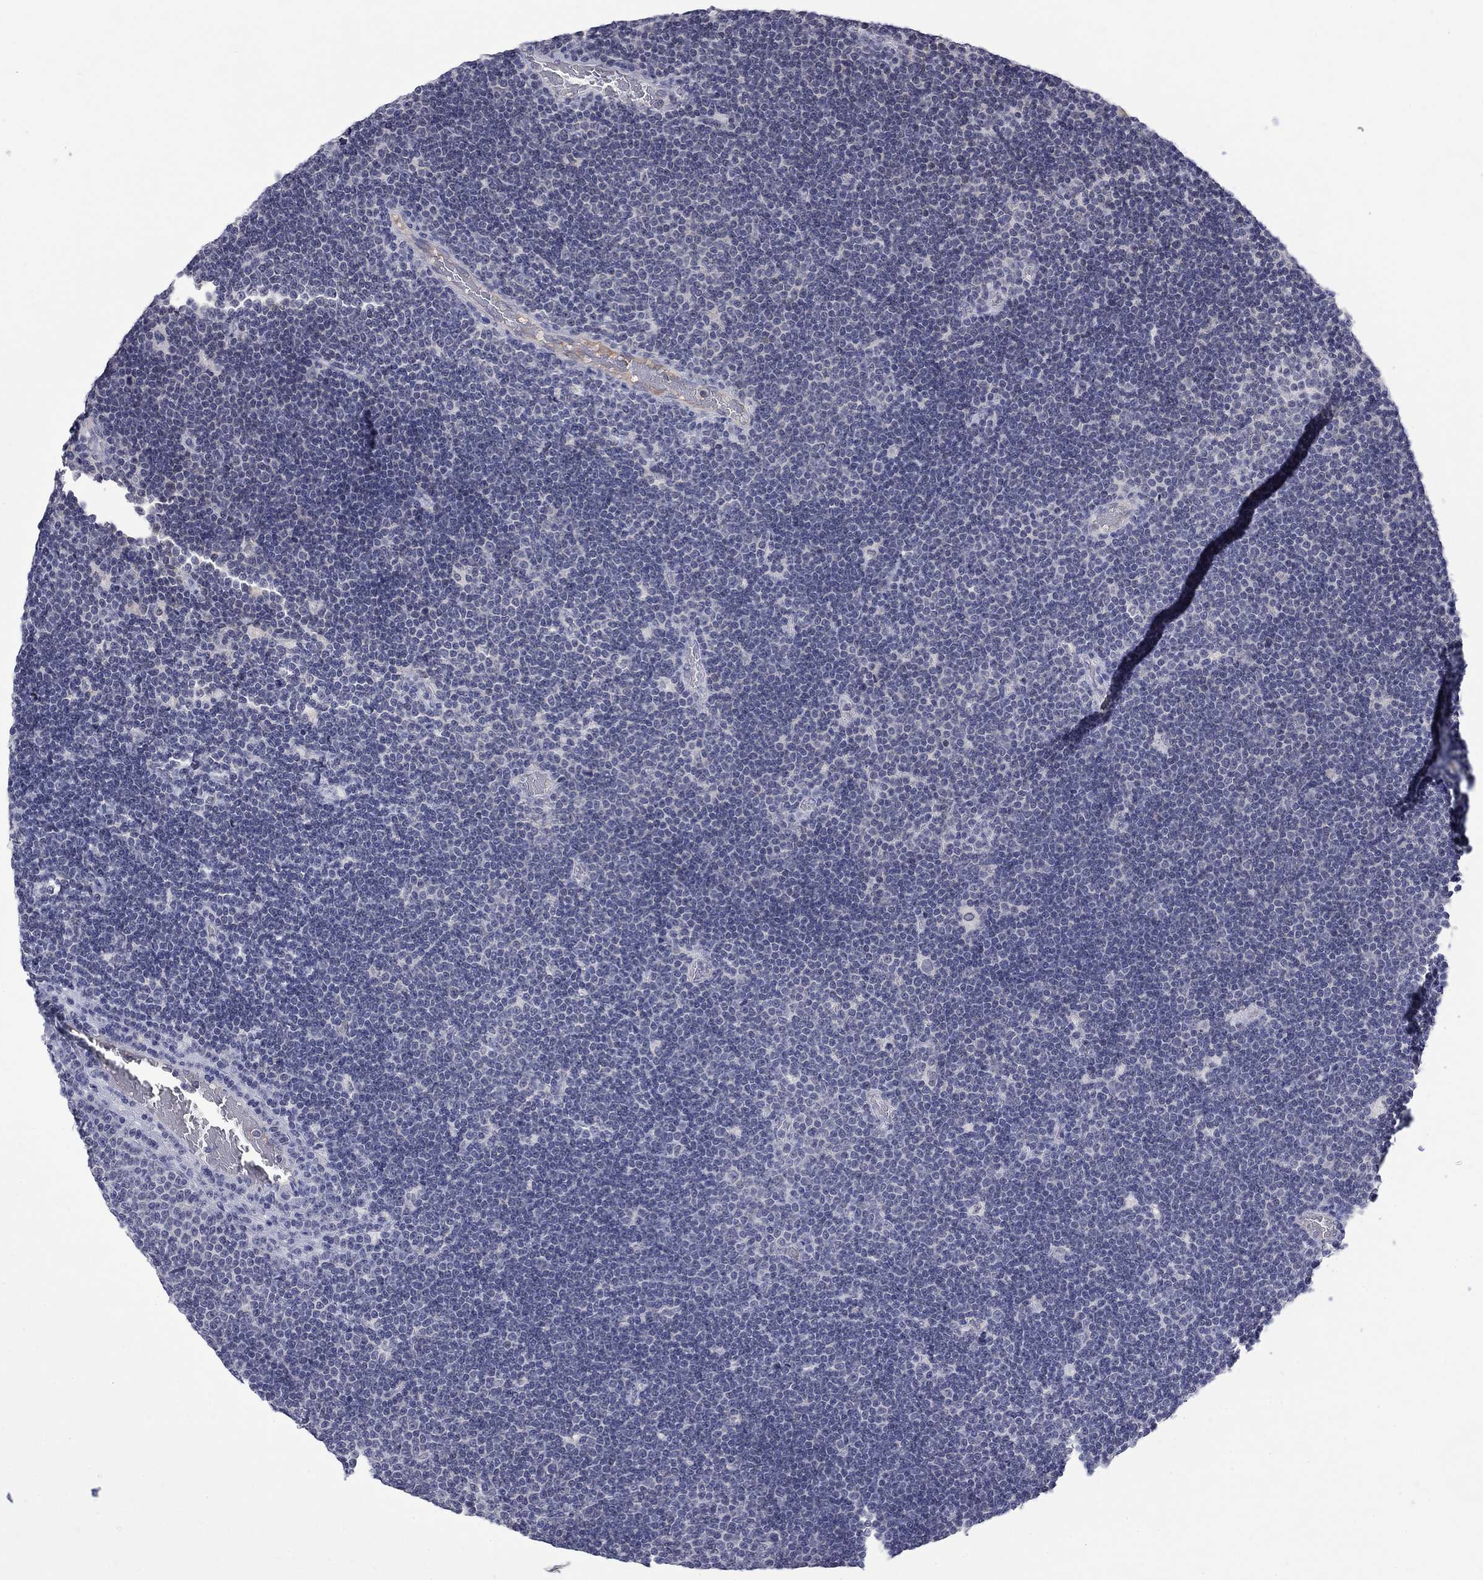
{"staining": {"intensity": "negative", "quantity": "none", "location": "none"}, "tissue": "lymphoma", "cell_type": "Tumor cells", "image_type": "cancer", "snomed": [{"axis": "morphology", "description": "Malignant lymphoma, non-Hodgkin's type, Low grade"}, {"axis": "topography", "description": "Brain"}], "caption": "An image of malignant lymphoma, non-Hodgkin's type (low-grade) stained for a protein exhibits no brown staining in tumor cells. (Stains: DAB immunohistochemistry with hematoxylin counter stain, Microscopy: brightfield microscopy at high magnification).", "gene": "NSMF", "patient": {"sex": "female", "age": 66}}